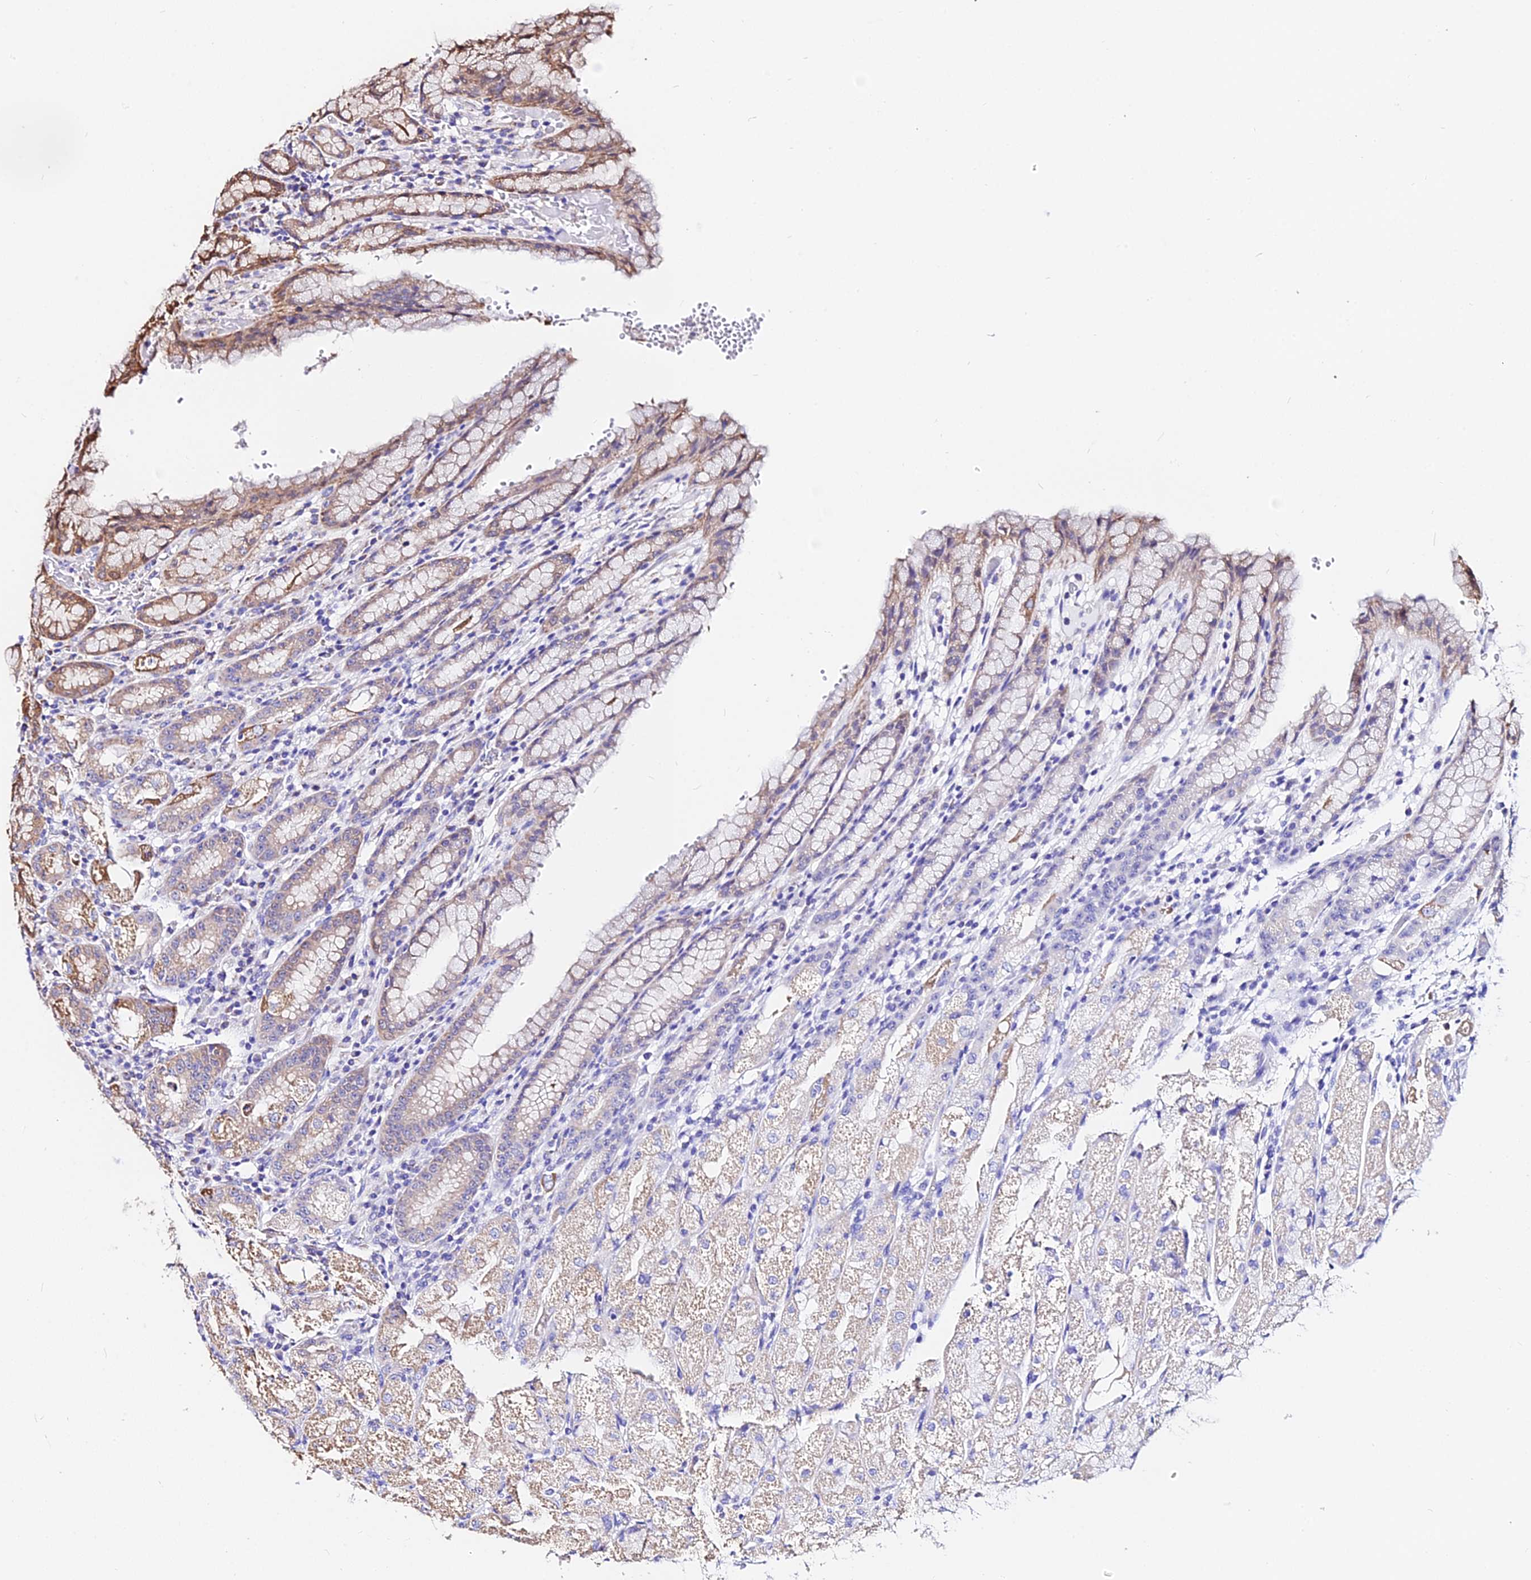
{"staining": {"intensity": "moderate", "quantity": "25%-75%", "location": "cytoplasmic/membranous"}, "tissue": "stomach", "cell_type": "Glandular cells", "image_type": "normal", "snomed": [{"axis": "morphology", "description": "Normal tissue, NOS"}, {"axis": "topography", "description": "Stomach, upper"}], "caption": "Immunohistochemical staining of unremarkable human stomach exhibits moderate cytoplasmic/membranous protein expression in approximately 25%-75% of glandular cells.", "gene": "ZNF573", "patient": {"sex": "male", "age": 52}}